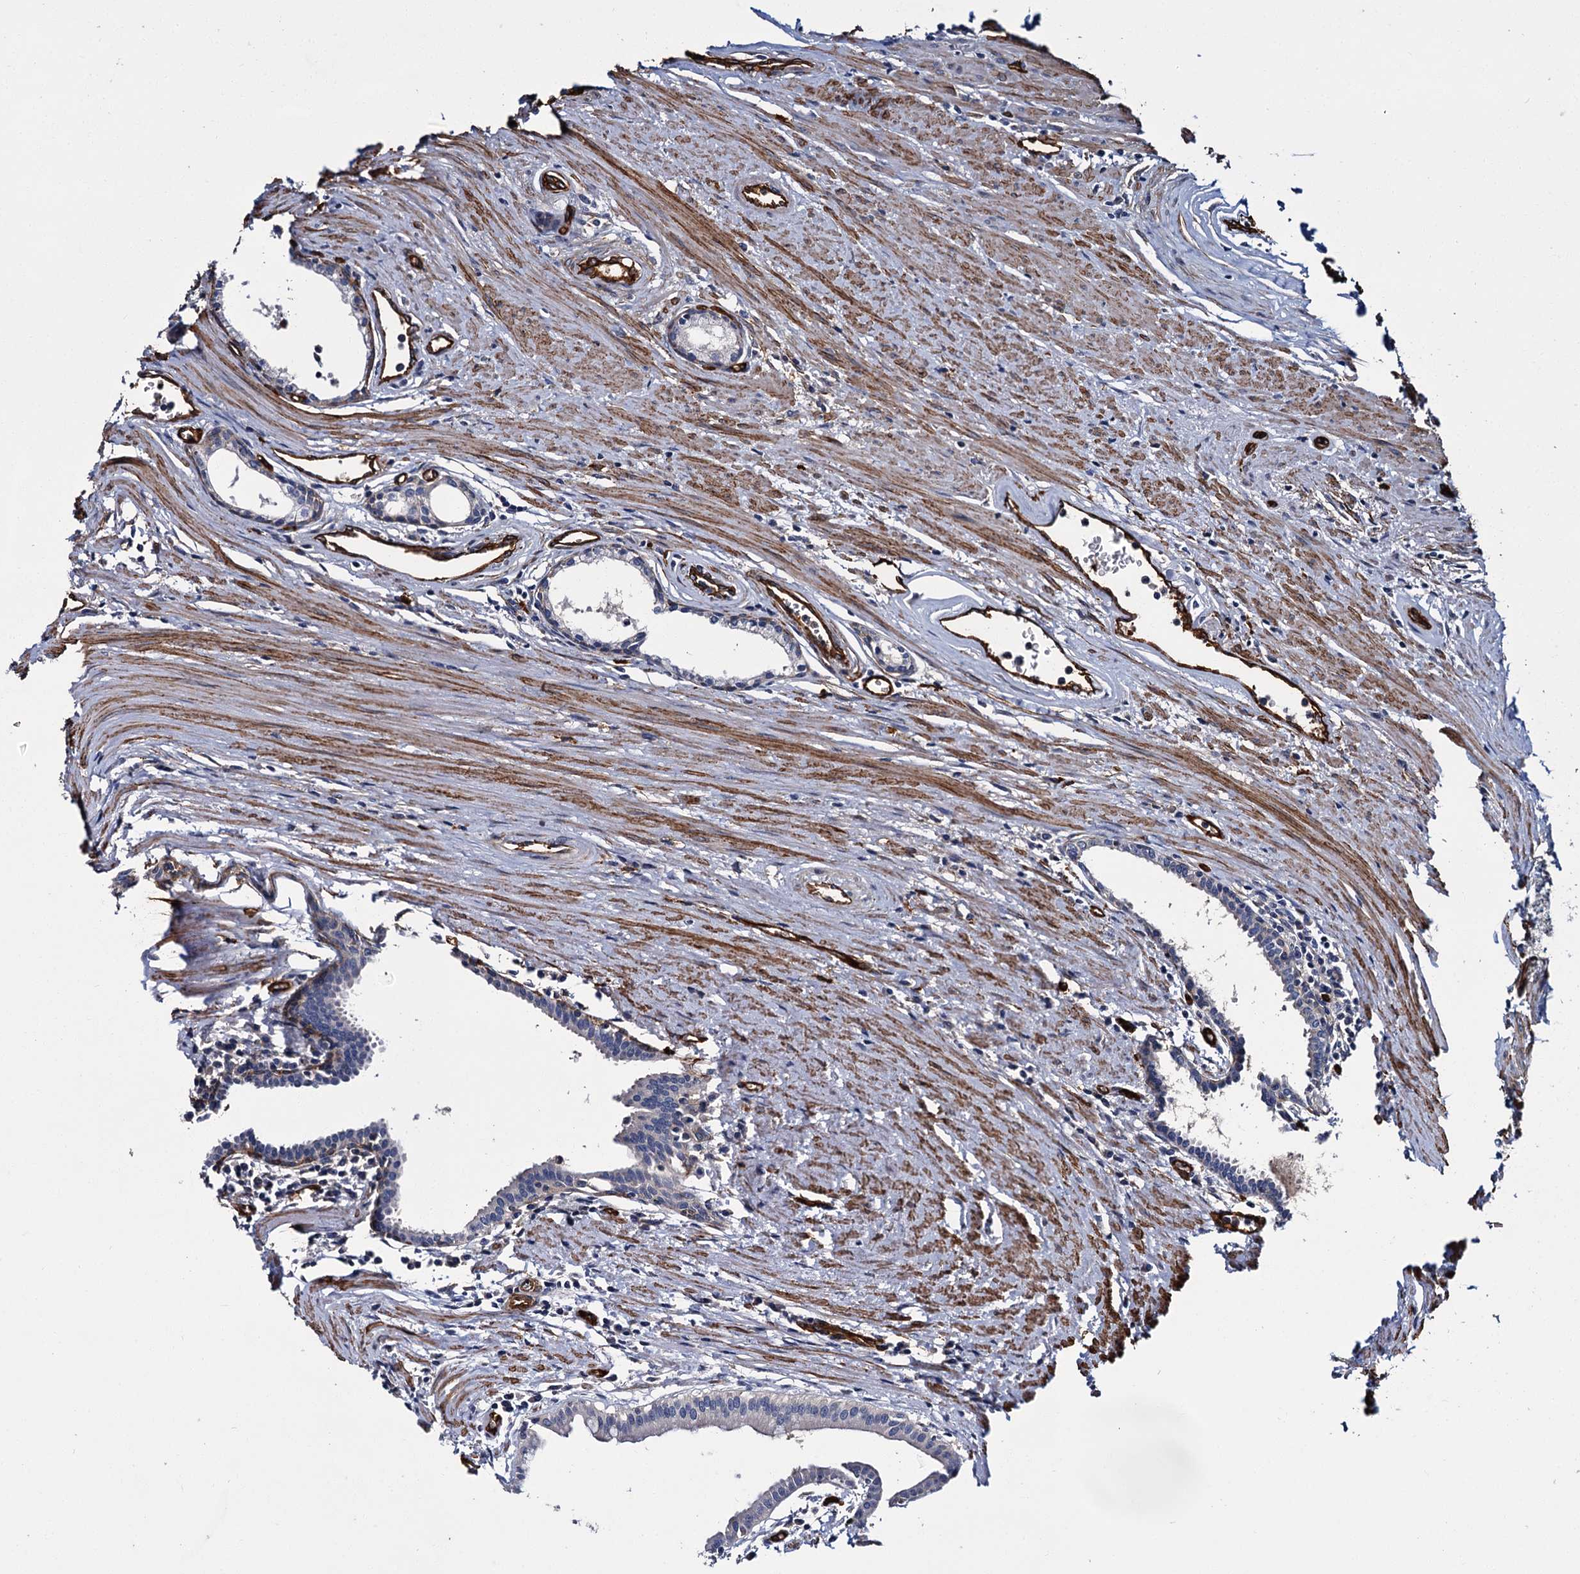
{"staining": {"intensity": "negative", "quantity": "none", "location": "none"}, "tissue": "prostate cancer", "cell_type": "Tumor cells", "image_type": "cancer", "snomed": [{"axis": "morphology", "description": "Adenocarcinoma, High grade"}, {"axis": "topography", "description": "Prostate"}], "caption": "Tumor cells show no significant staining in prostate cancer (adenocarcinoma (high-grade)).", "gene": "CACNA1C", "patient": {"sex": "male", "age": 68}}